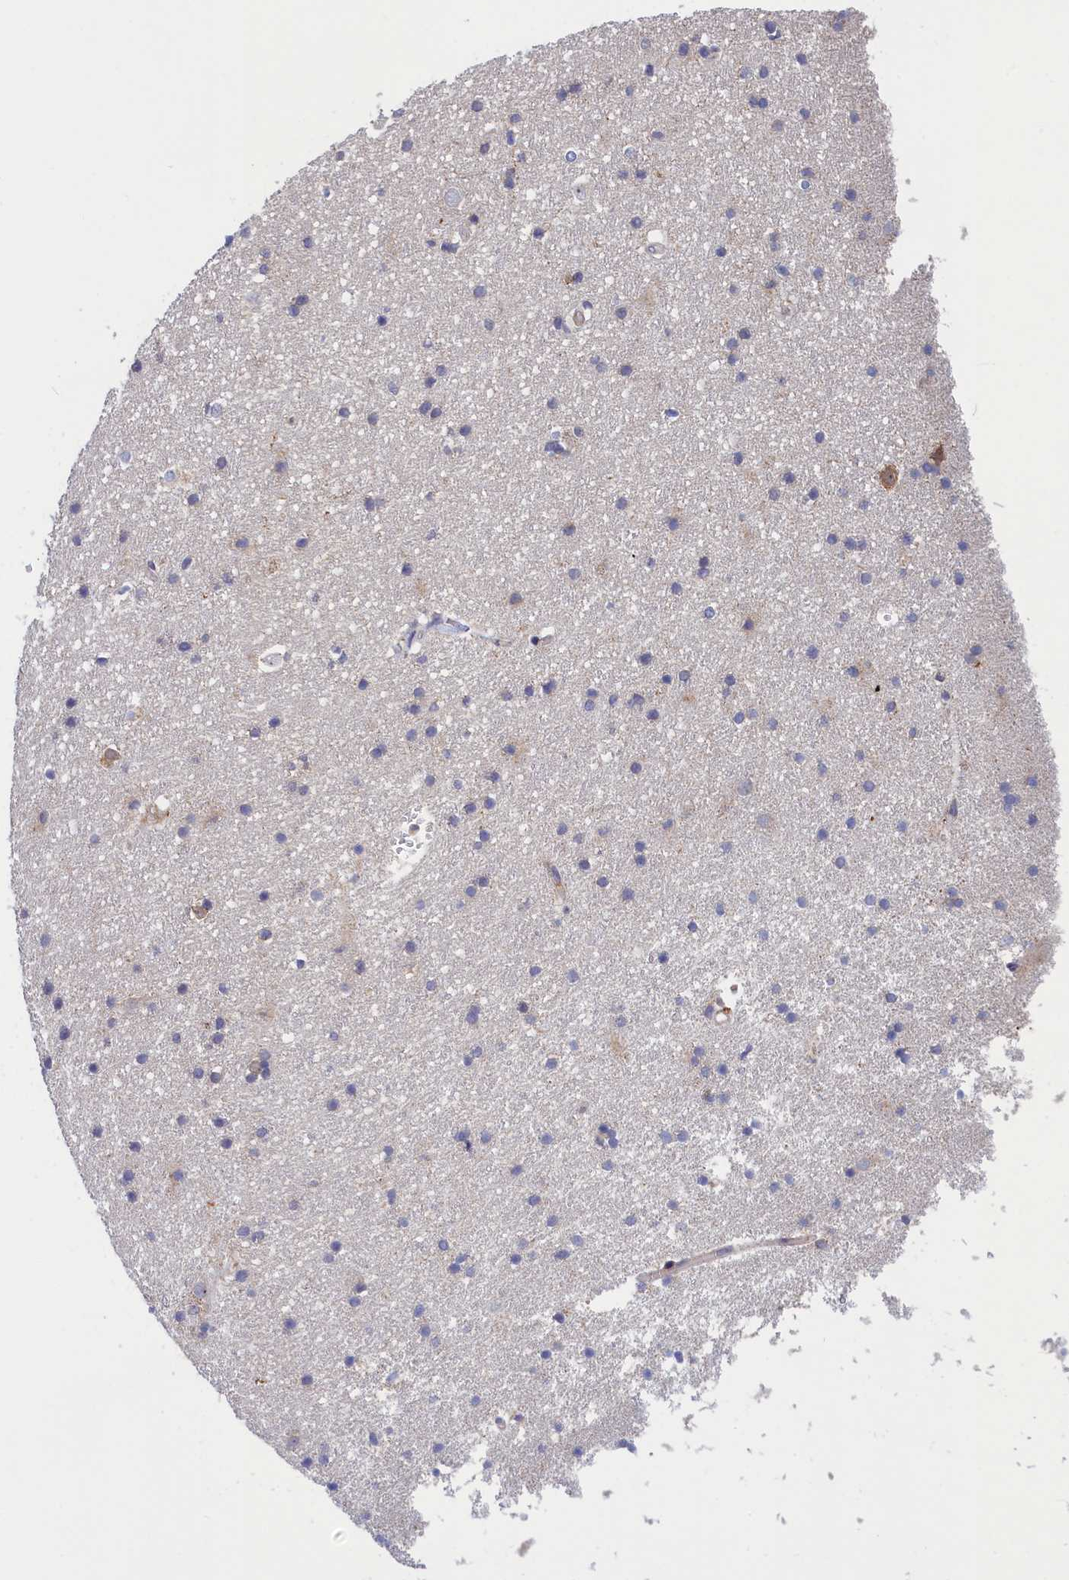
{"staining": {"intensity": "negative", "quantity": "none", "location": "none"}, "tissue": "cerebral cortex", "cell_type": "Endothelial cells", "image_type": "normal", "snomed": [{"axis": "morphology", "description": "Normal tissue, NOS"}, {"axis": "topography", "description": "Cerebral cortex"}], "caption": "Immunohistochemistry micrograph of benign cerebral cortex: cerebral cortex stained with DAB reveals no significant protein expression in endothelial cells.", "gene": "CRACD", "patient": {"sex": "male", "age": 54}}